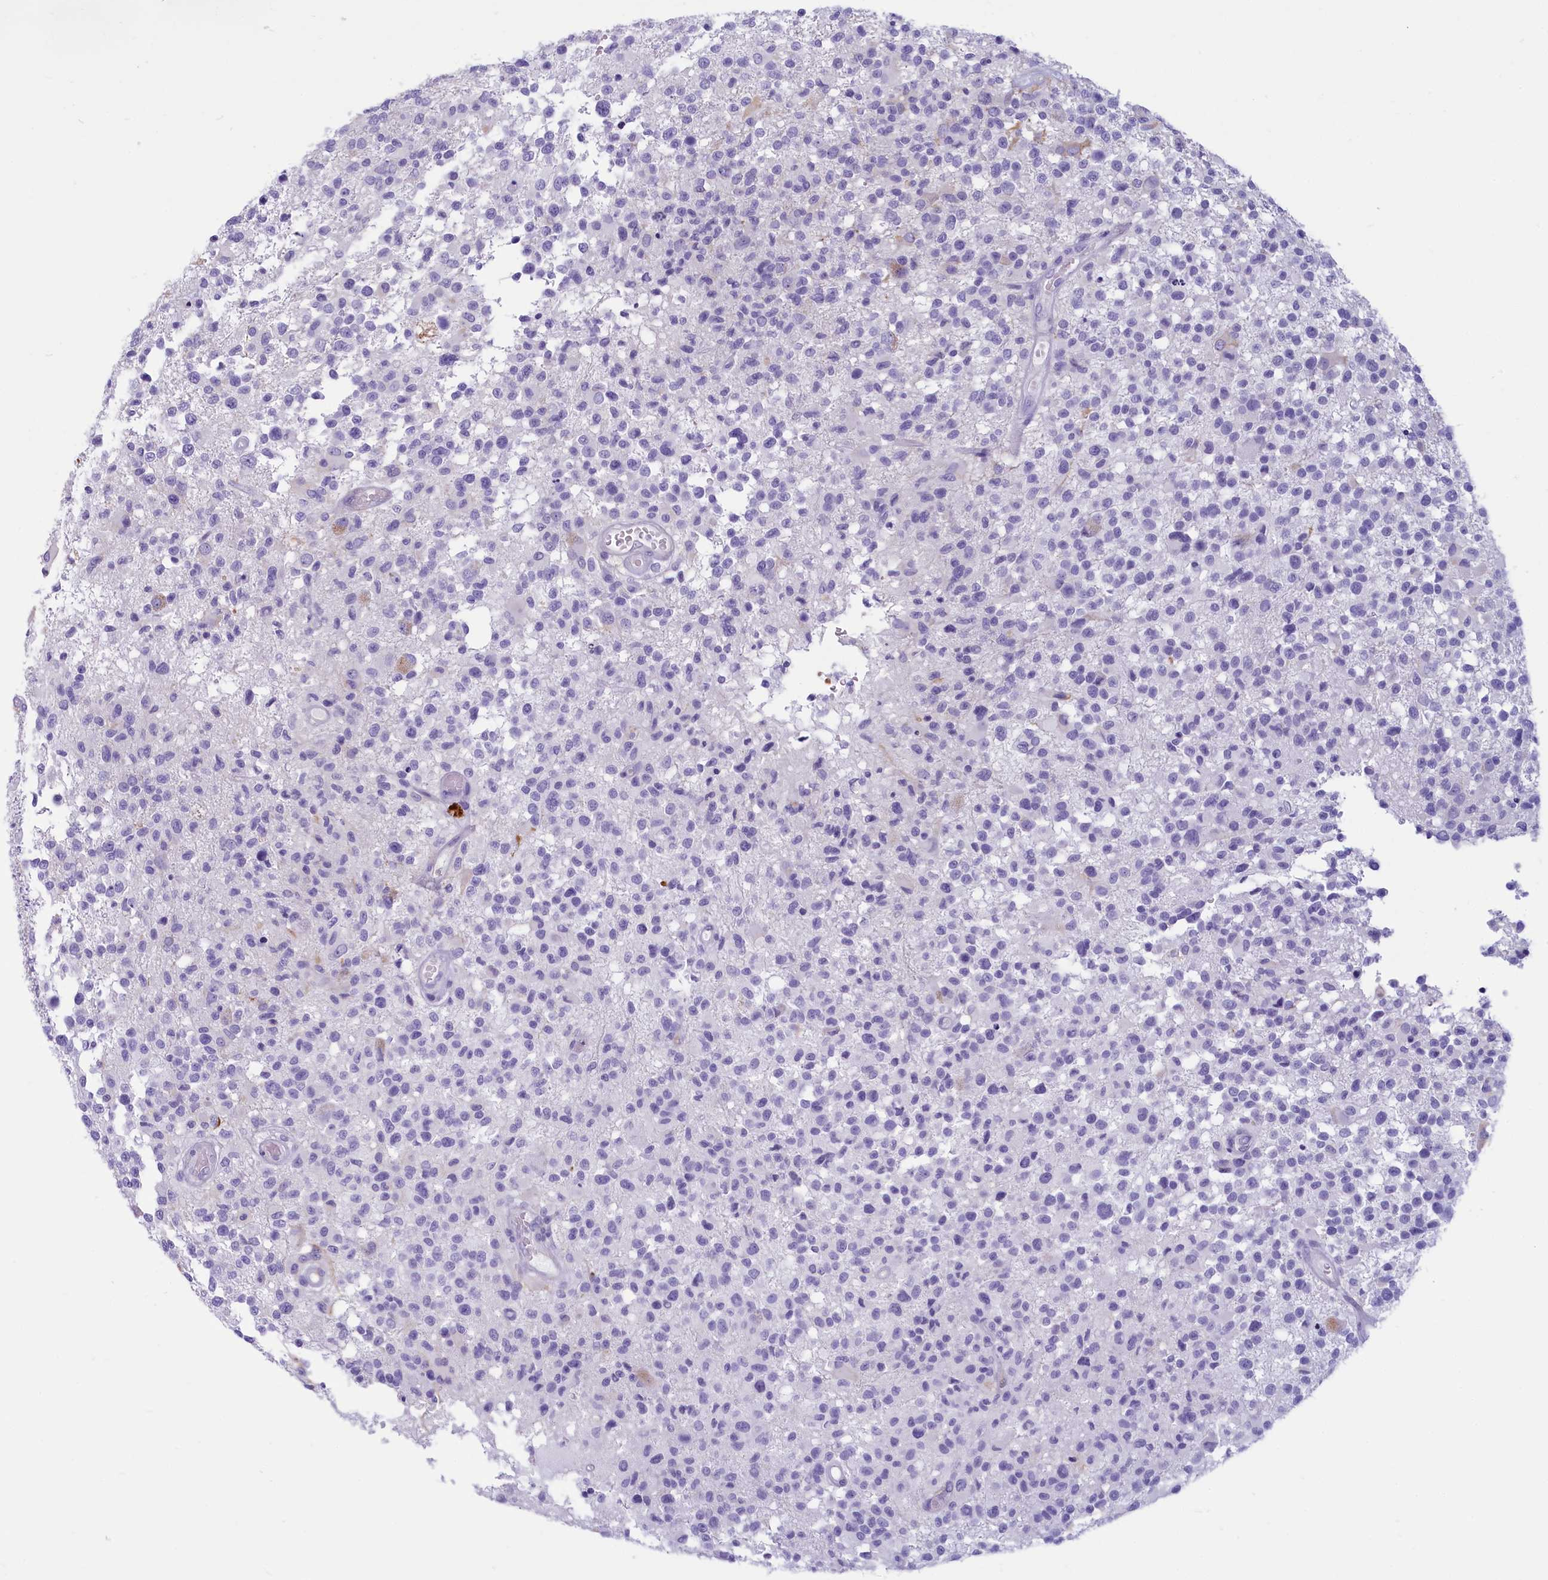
{"staining": {"intensity": "negative", "quantity": "none", "location": "none"}, "tissue": "glioma", "cell_type": "Tumor cells", "image_type": "cancer", "snomed": [{"axis": "morphology", "description": "Glioma, malignant, High grade"}, {"axis": "morphology", "description": "Glioblastoma, NOS"}, {"axis": "topography", "description": "Brain"}], "caption": "Immunohistochemistry (IHC) photomicrograph of human malignant glioma (high-grade) stained for a protein (brown), which reveals no staining in tumor cells. (DAB immunohistochemistry, high magnification).", "gene": "PROCR", "patient": {"sex": "male", "age": 60}}